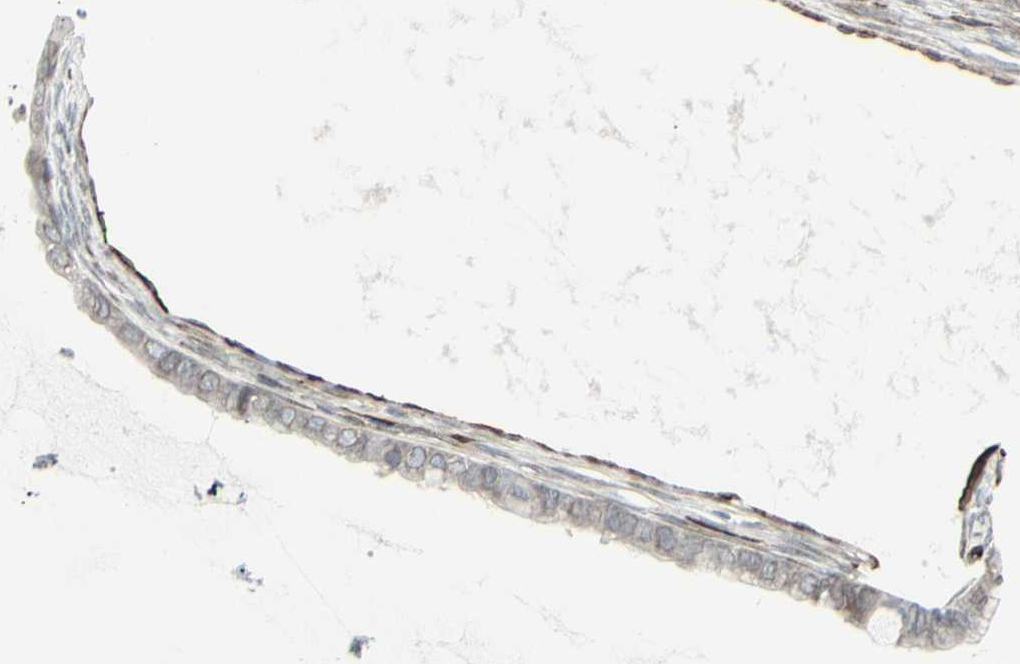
{"staining": {"intensity": "weak", "quantity": ">75%", "location": "cytoplasmic/membranous,nuclear"}, "tissue": "ovarian cancer", "cell_type": "Tumor cells", "image_type": "cancer", "snomed": [{"axis": "morphology", "description": "Cystadenocarcinoma, mucinous, NOS"}, {"axis": "topography", "description": "Ovary"}], "caption": "Human ovarian cancer (mucinous cystadenocarcinoma) stained with a protein marker reveals weak staining in tumor cells.", "gene": "DTX3L", "patient": {"sex": "female", "age": 80}}